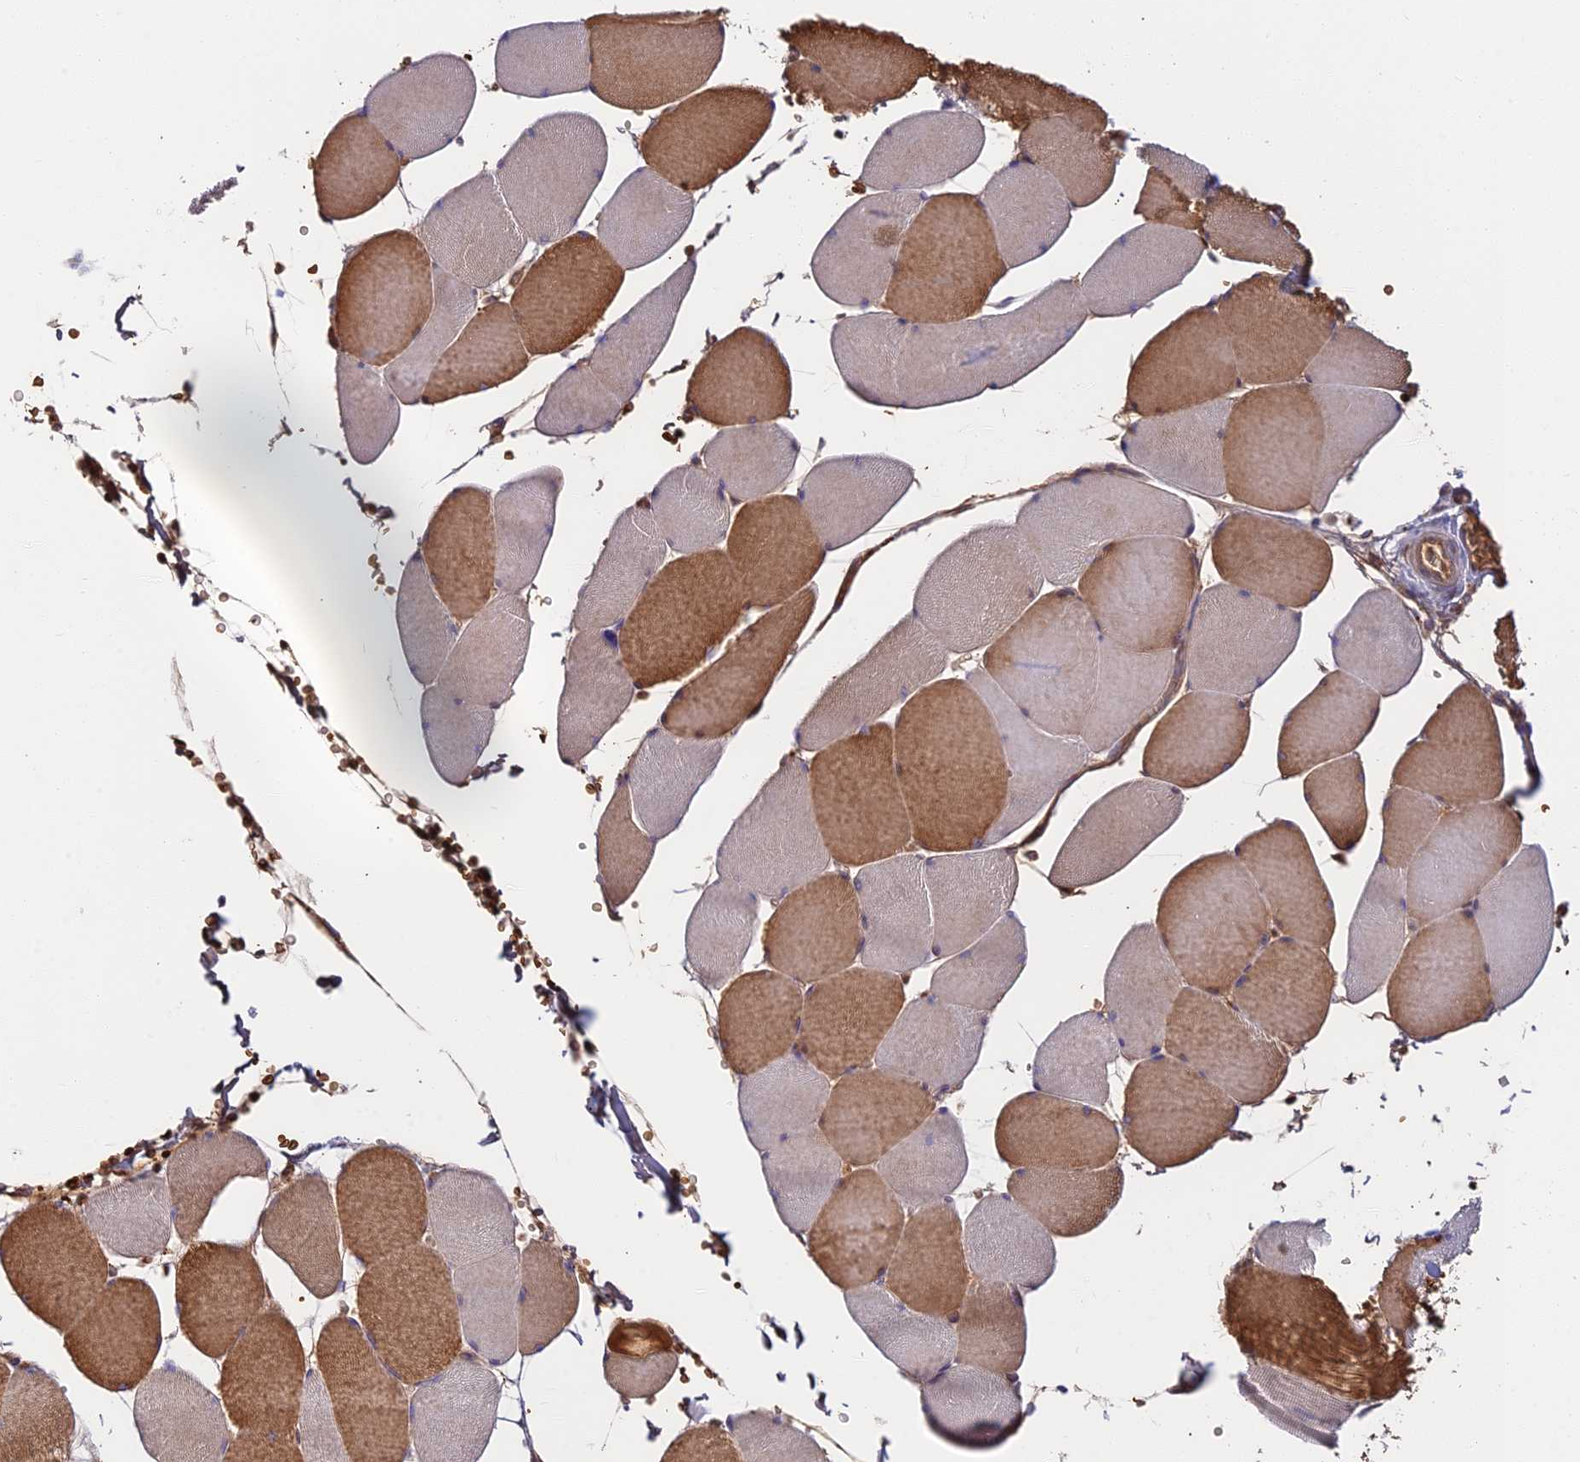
{"staining": {"intensity": "moderate", "quantity": "25%-75%", "location": "cytoplasmic/membranous"}, "tissue": "skeletal muscle", "cell_type": "Myocytes", "image_type": "normal", "snomed": [{"axis": "morphology", "description": "Normal tissue, NOS"}, {"axis": "topography", "description": "Skeletal muscle"}, {"axis": "topography", "description": "Head-Neck"}], "caption": "IHC image of unremarkable skeletal muscle stained for a protein (brown), which displays medium levels of moderate cytoplasmic/membranous positivity in approximately 25%-75% of myocytes.", "gene": "UFSP2", "patient": {"sex": "male", "age": 66}}